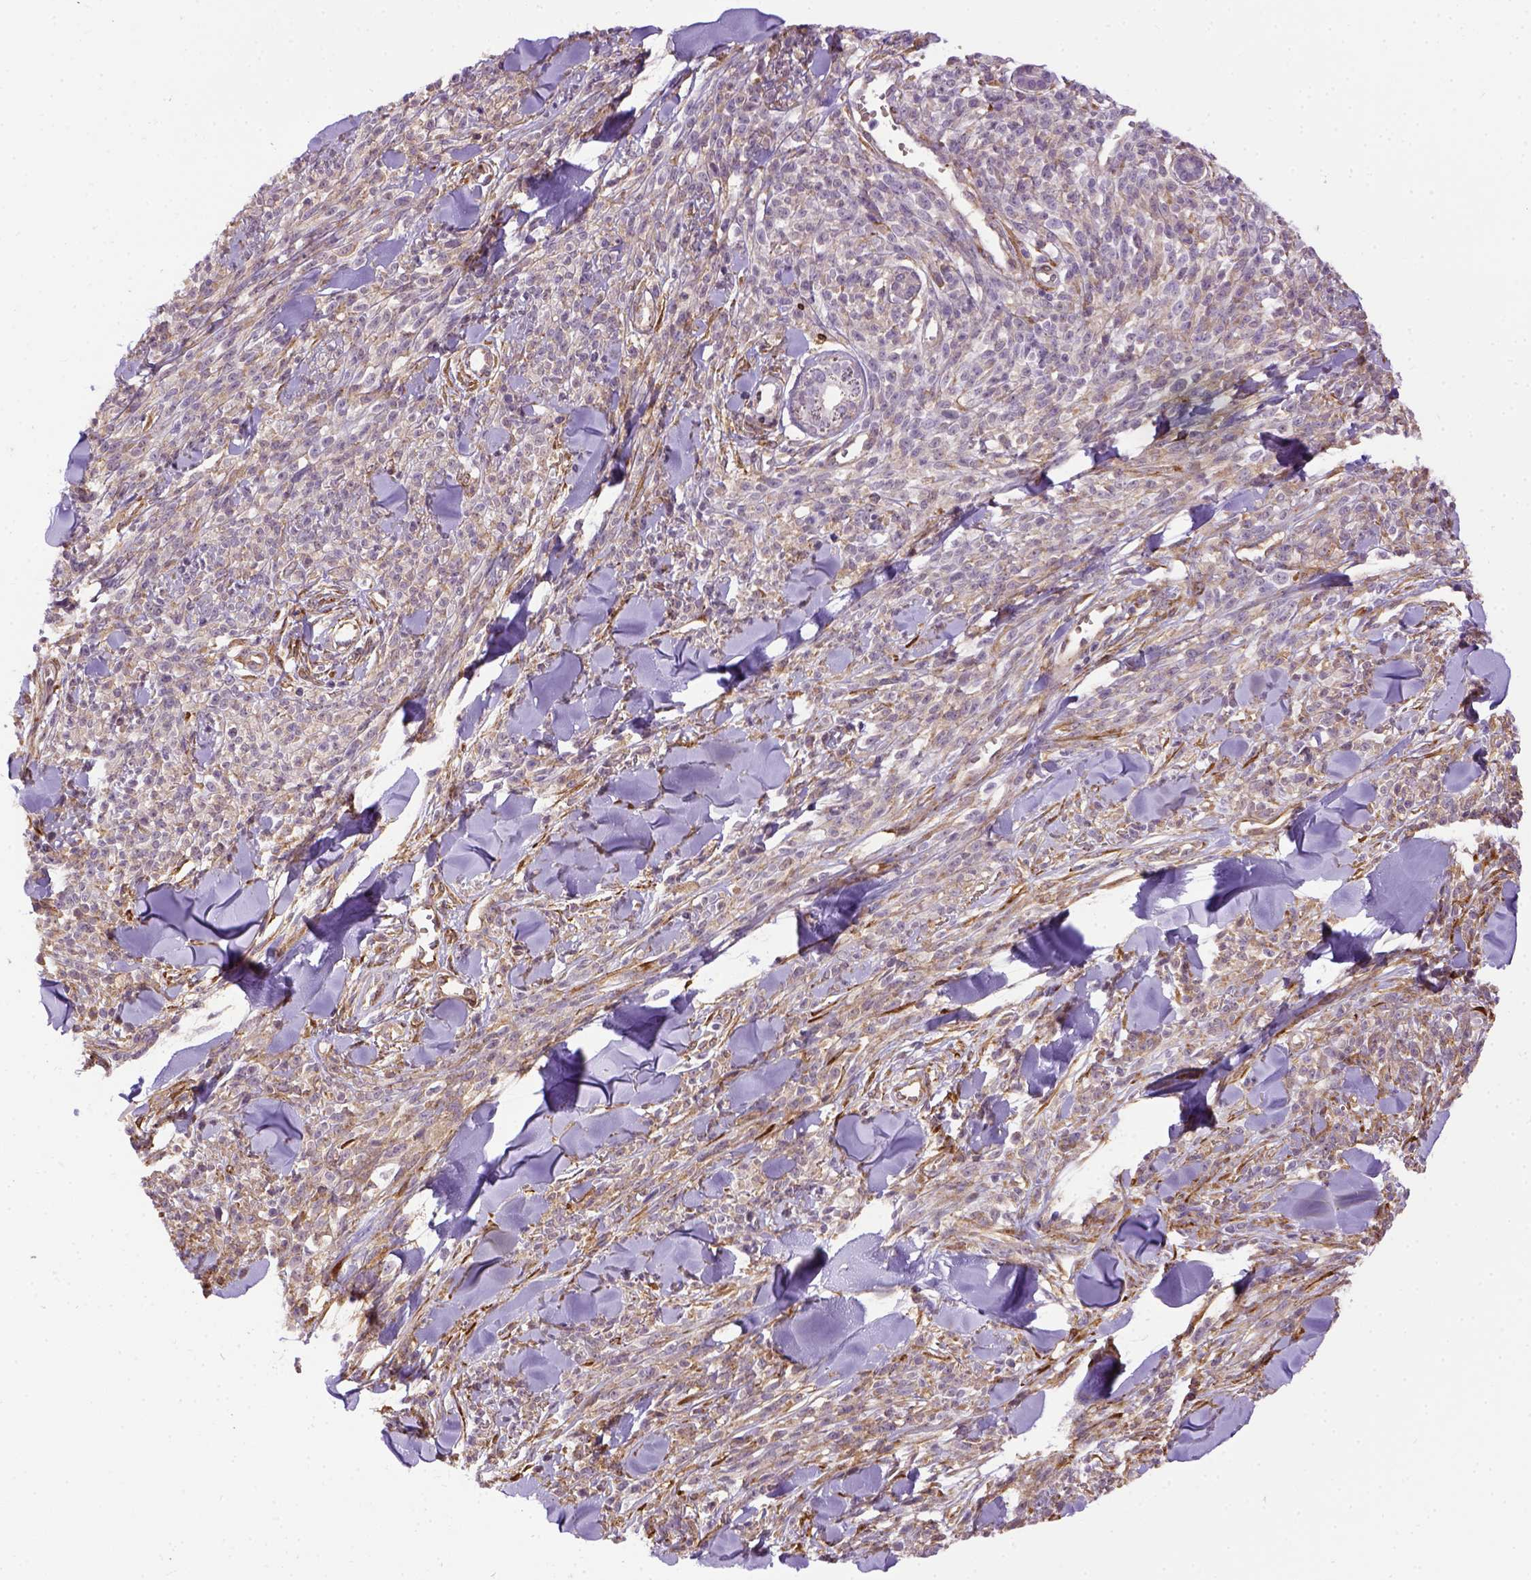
{"staining": {"intensity": "moderate", "quantity": ">75%", "location": "cytoplasmic/membranous"}, "tissue": "melanoma", "cell_type": "Tumor cells", "image_type": "cancer", "snomed": [{"axis": "morphology", "description": "Malignant melanoma, NOS"}, {"axis": "topography", "description": "Skin"}, {"axis": "topography", "description": "Skin of trunk"}], "caption": "A brown stain highlights moderate cytoplasmic/membranous positivity of a protein in human melanoma tumor cells.", "gene": "KAZN", "patient": {"sex": "male", "age": 74}}